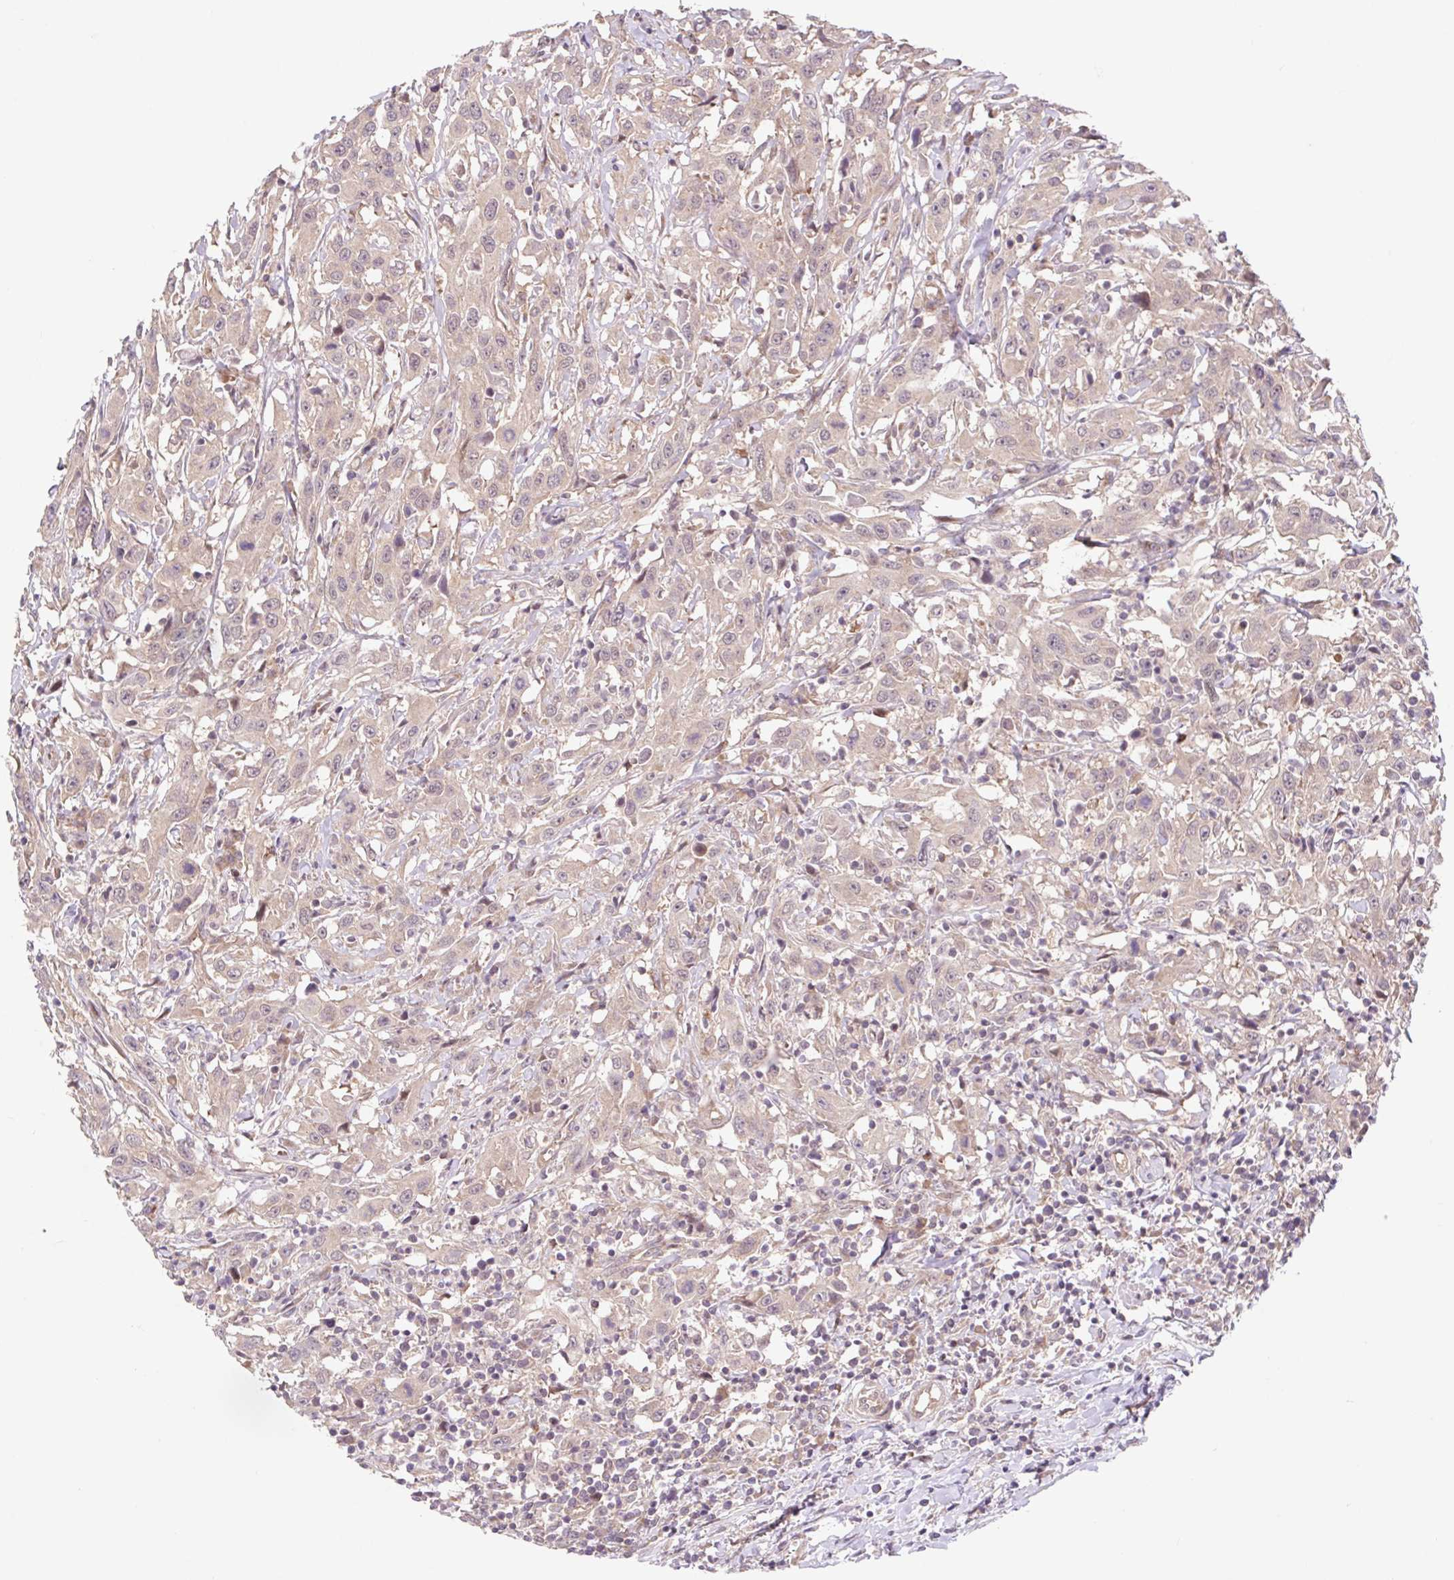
{"staining": {"intensity": "weak", "quantity": ">75%", "location": "cytoplasmic/membranous,nuclear"}, "tissue": "urothelial cancer", "cell_type": "Tumor cells", "image_type": "cancer", "snomed": [{"axis": "morphology", "description": "Urothelial carcinoma, High grade"}, {"axis": "topography", "description": "Urinary bladder"}], "caption": "IHC histopathology image of neoplastic tissue: urothelial cancer stained using immunohistochemistry (IHC) shows low levels of weak protein expression localized specifically in the cytoplasmic/membranous and nuclear of tumor cells, appearing as a cytoplasmic/membranous and nuclear brown color.", "gene": "HFE", "patient": {"sex": "male", "age": 61}}